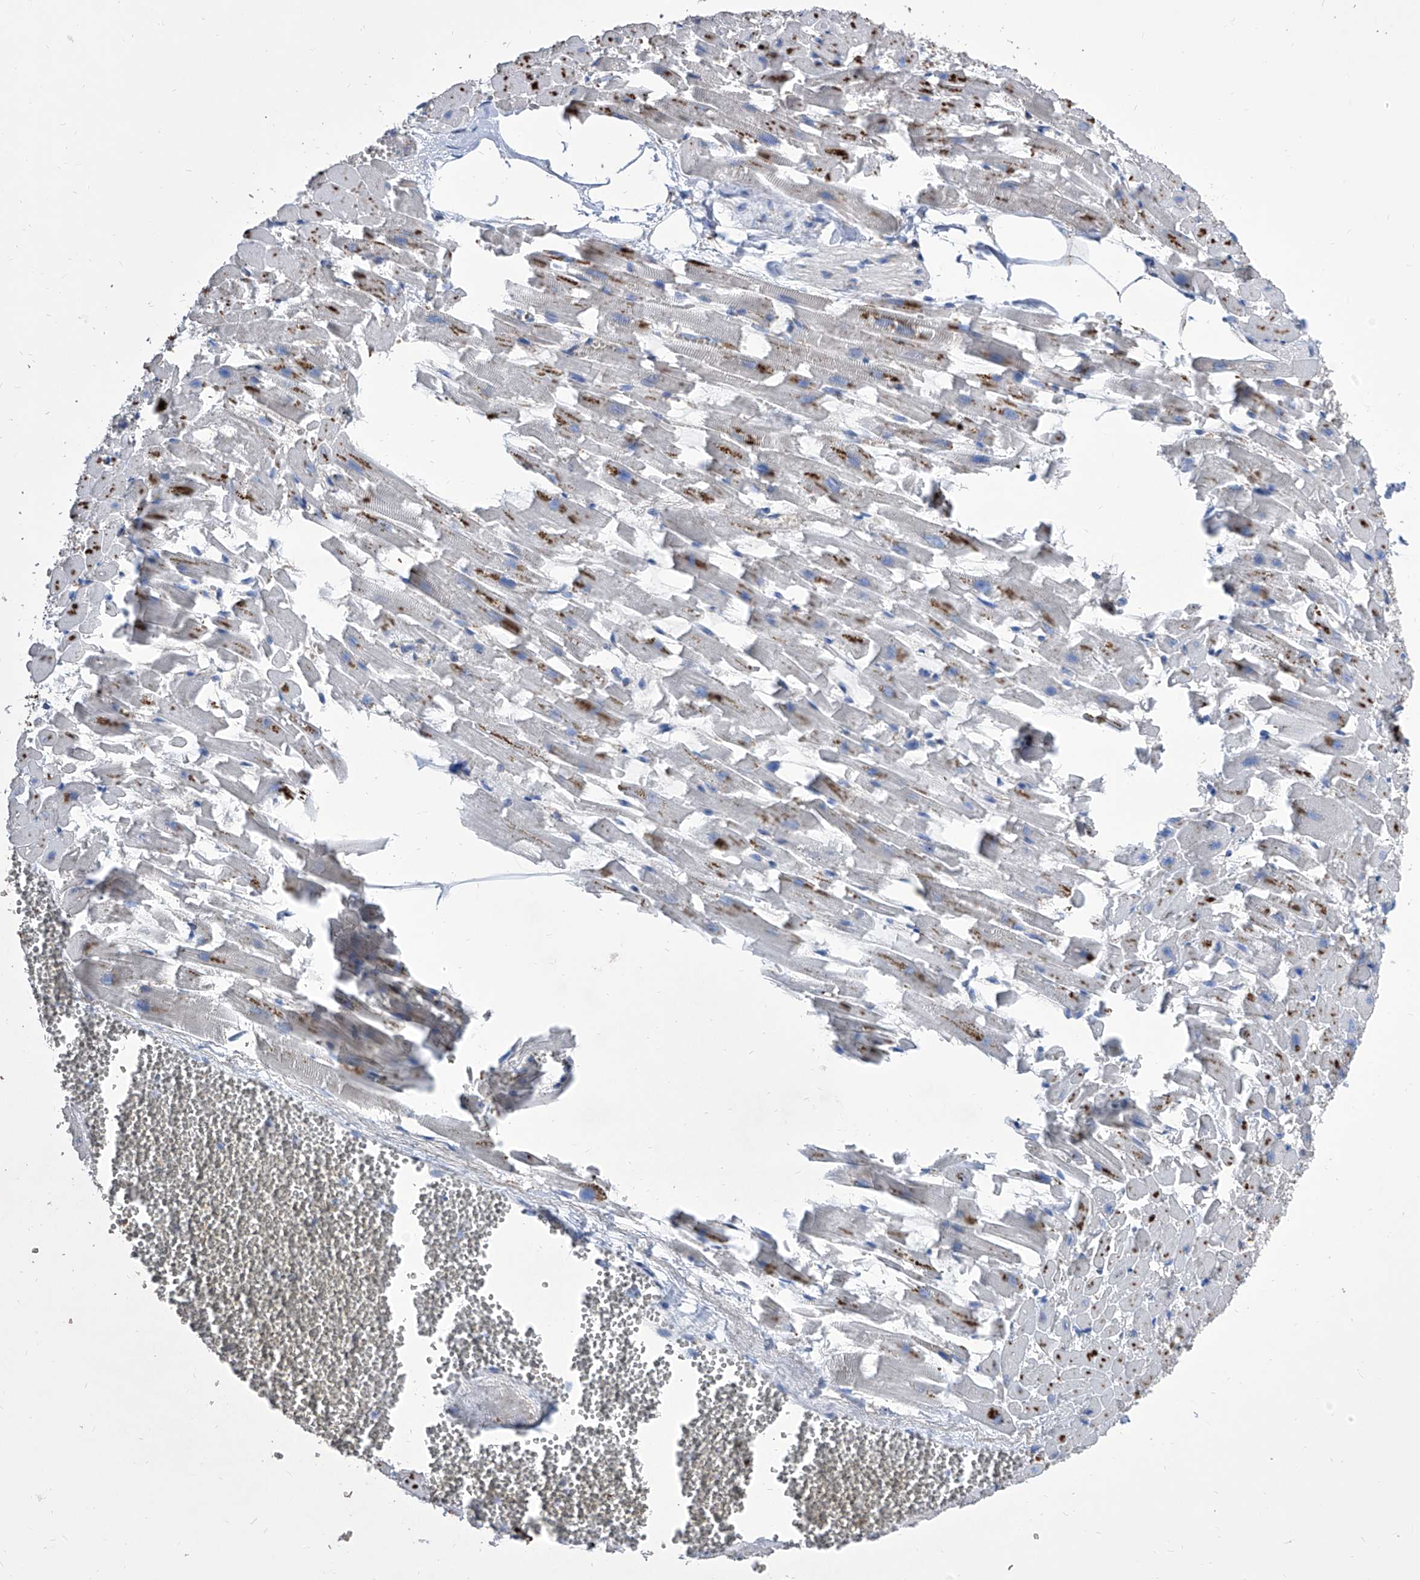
{"staining": {"intensity": "moderate", "quantity": "25%-75%", "location": "cytoplasmic/membranous"}, "tissue": "heart muscle", "cell_type": "Cardiomyocytes", "image_type": "normal", "snomed": [{"axis": "morphology", "description": "Normal tissue, NOS"}, {"axis": "topography", "description": "Heart"}], "caption": "This photomicrograph reveals immunohistochemistry (IHC) staining of benign human heart muscle, with medium moderate cytoplasmic/membranous expression in approximately 25%-75% of cardiomyocytes.", "gene": "TJAP1", "patient": {"sex": "female", "age": 64}}